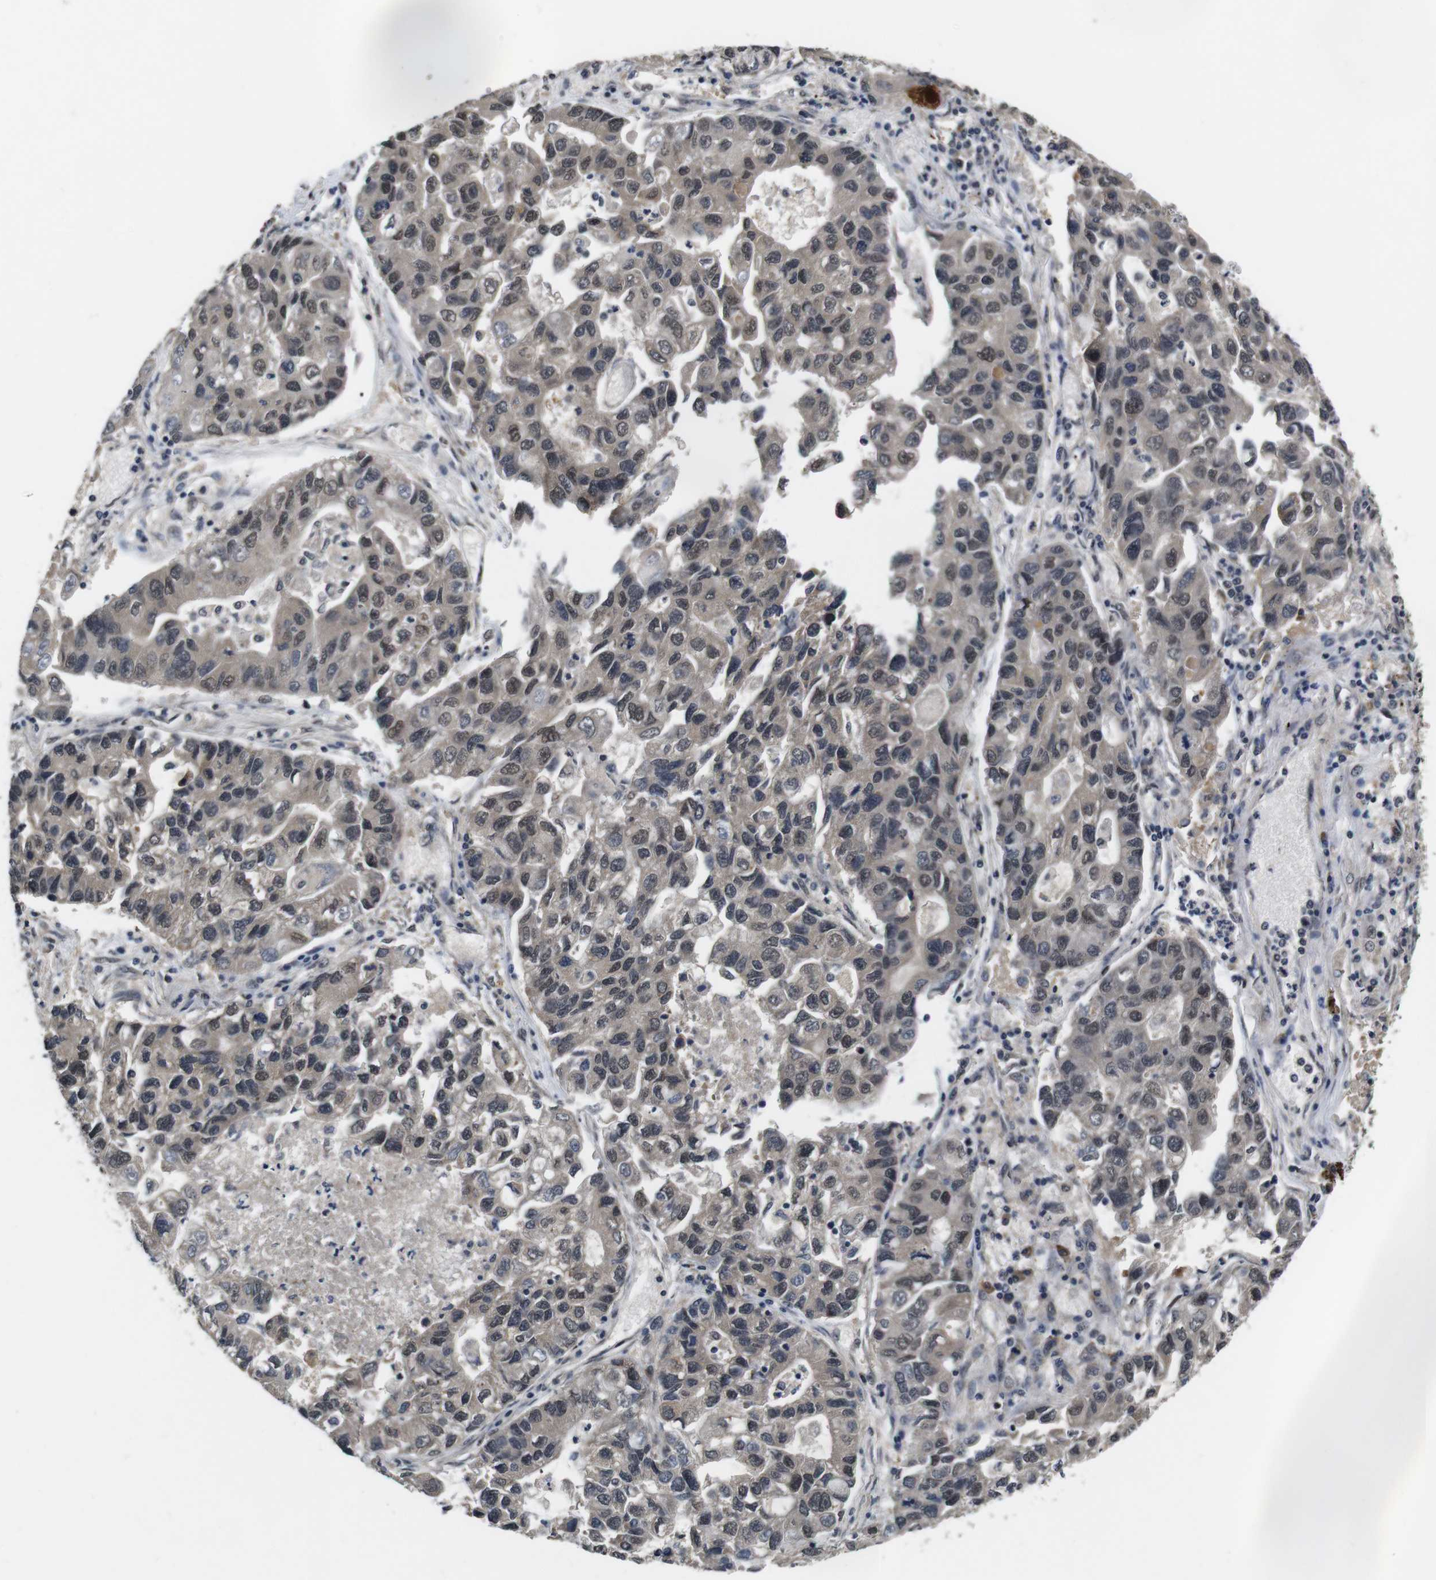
{"staining": {"intensity": "weak", "quantity": ">75%", "location": "cytoplasmic/membranous,nuclear"}, "tissue": "lung cancer", "cell_type": "Tumor cells", "image_type": "cancer", "snomed": [{"axis": "morphology", "description": "Adenocarcinoma, NOS"}, {"axis": "topography", "description": "Lung"}], "caption": "Immunohistochemical staining of human lung cancer demonstrates weak cytoplasmic/membranous and nuclear protein expression in approximately >75% of tumor cells. The staining was performed using DAB (3,3'-diaminobenzidine) to visualize the protein expression in brown, while the nuclei were stained in blue with hematoxylin (Magnification: 20x).", "gene": "ZBTB46", "patient": {"sex": "female", "age": 51}}